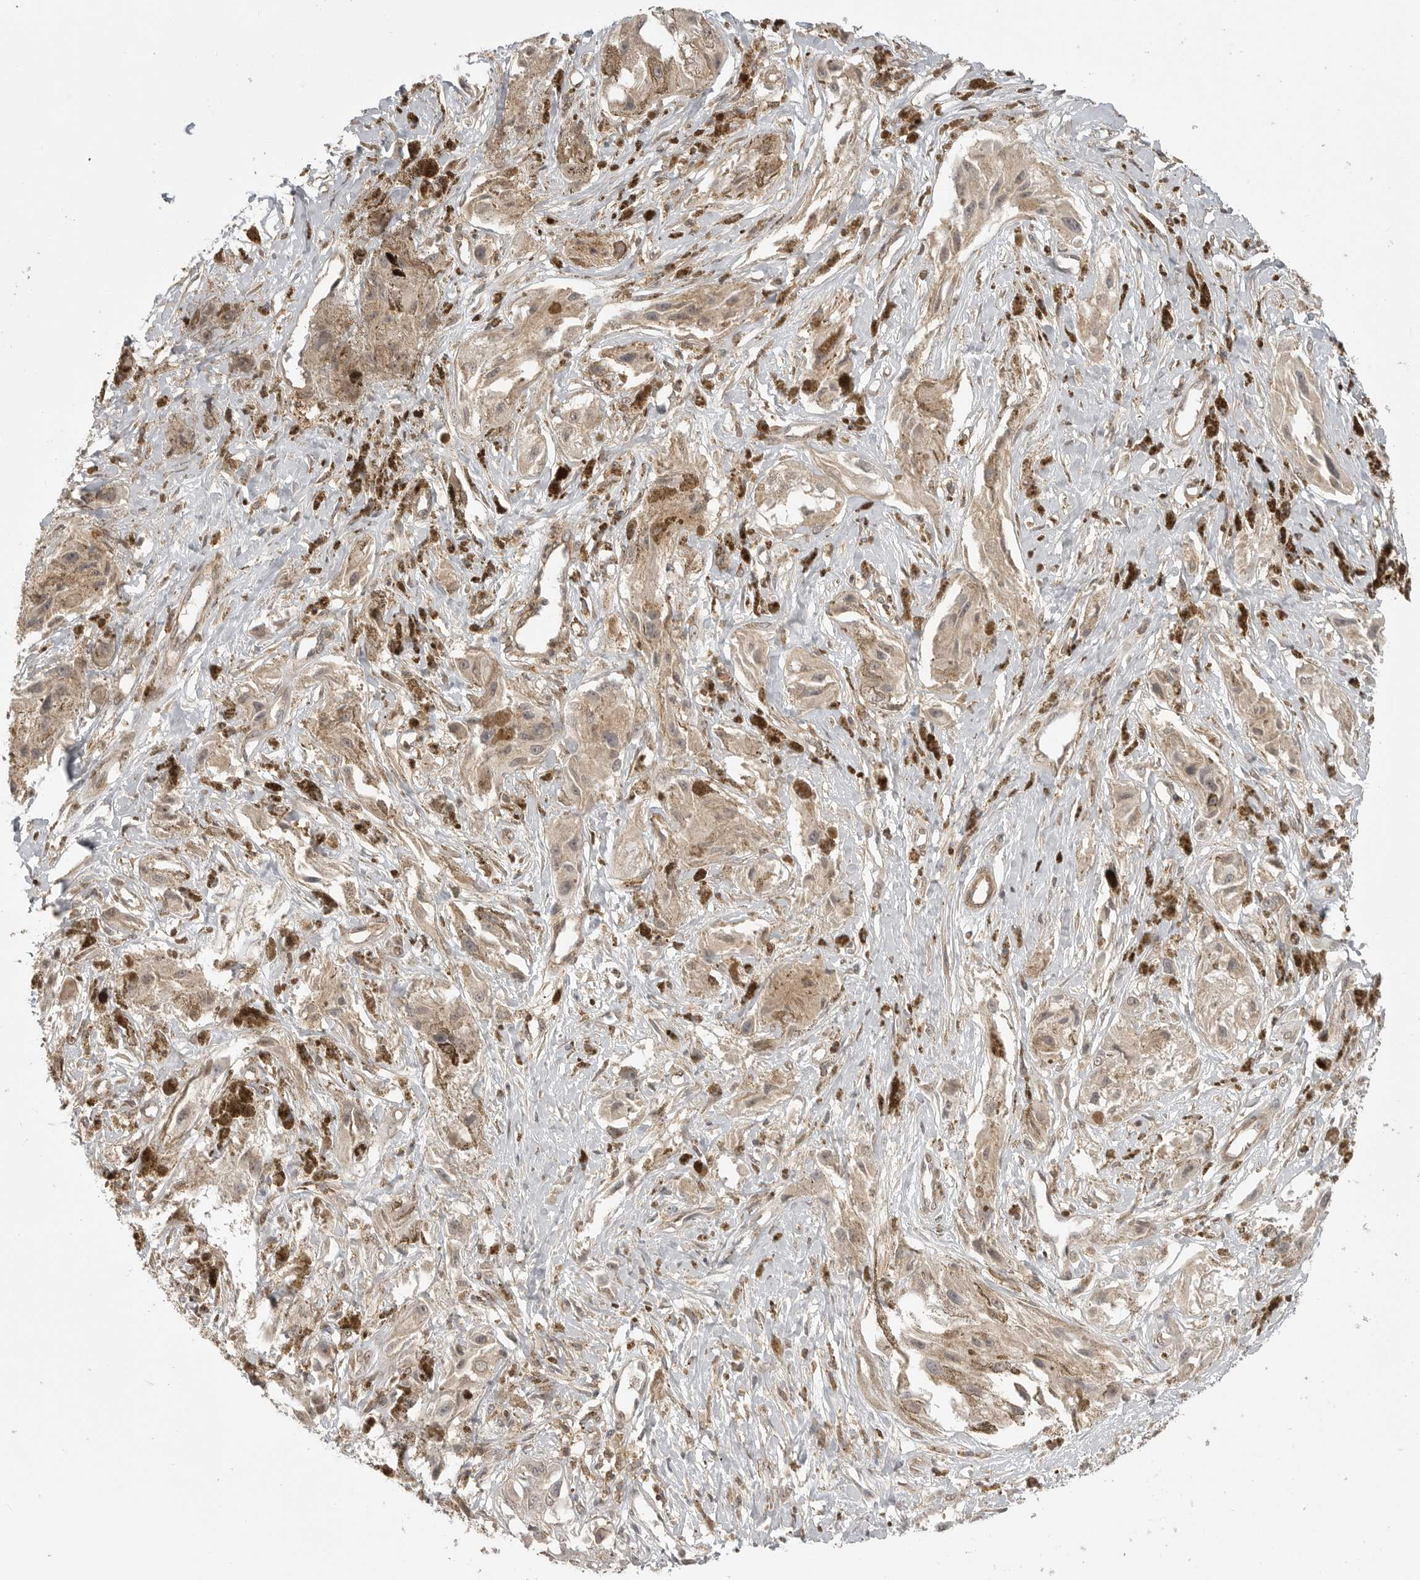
{"staining": {"intensity": "weak", "quantity": ">75%", "location": "cytoplasmic/membranous"}, "tissue": "melanoma", "cell_type": "Tumor cells", "image_type": "cancer", "snomed": [{"axis": "morphology", "description": "Malignant melanoma, NOS"}, {"axis": "topography", "description": "Skin"}], "caption": "Immunohistochemistry (DAB (3,3'-diaminobenzidine)) staining of human malignant melanoma reveals weak cytoplasmic/membranous protein expression in approximately >75% of tumor cells.", "gene": "GPC2", "patient": {"sex": "male", "age": 88}}